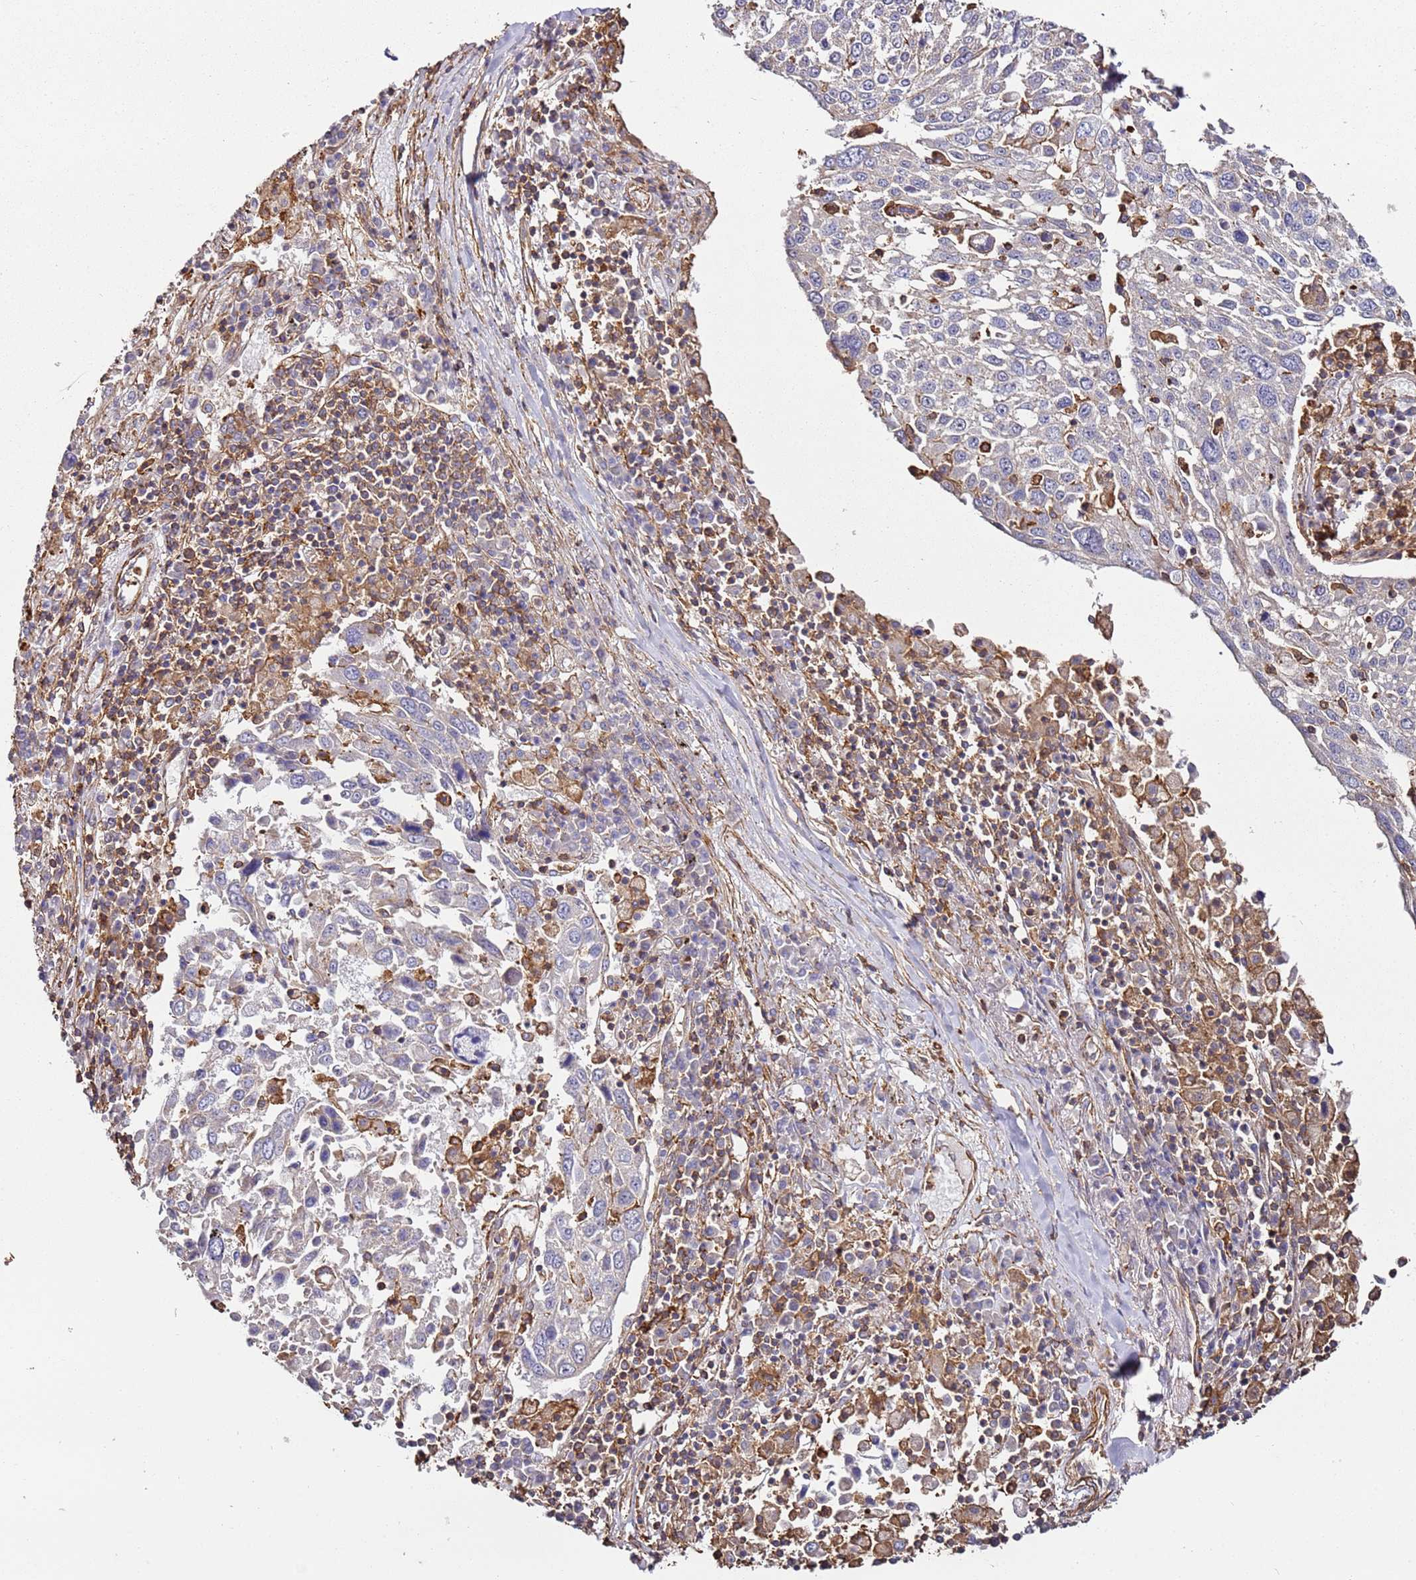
{"staining": {"intensity": "negative", "quantity": "none", "location": "none"}, "tissue": "lung cancer", "cell_type": "Tumor cells", "image_type": "cancer", "snomed": [{"axis": "morphology", "description": "Squamous cell carcinoma, NOS"}, {"axis": "topography", "description": "Lung"}], "caption": "Image shows no protein expression in tumor cells of lung cancer (squamous cell carcinoma) tissue. (Stains: DAB (3,3'-diaminobenzidine) immunohistochemistry with hematoxylin counter stain, Microscopy: brightfield microscopy at high magnification).", "gene": "CYP2U1", "patient": {"sex": "male", "age": 65}}